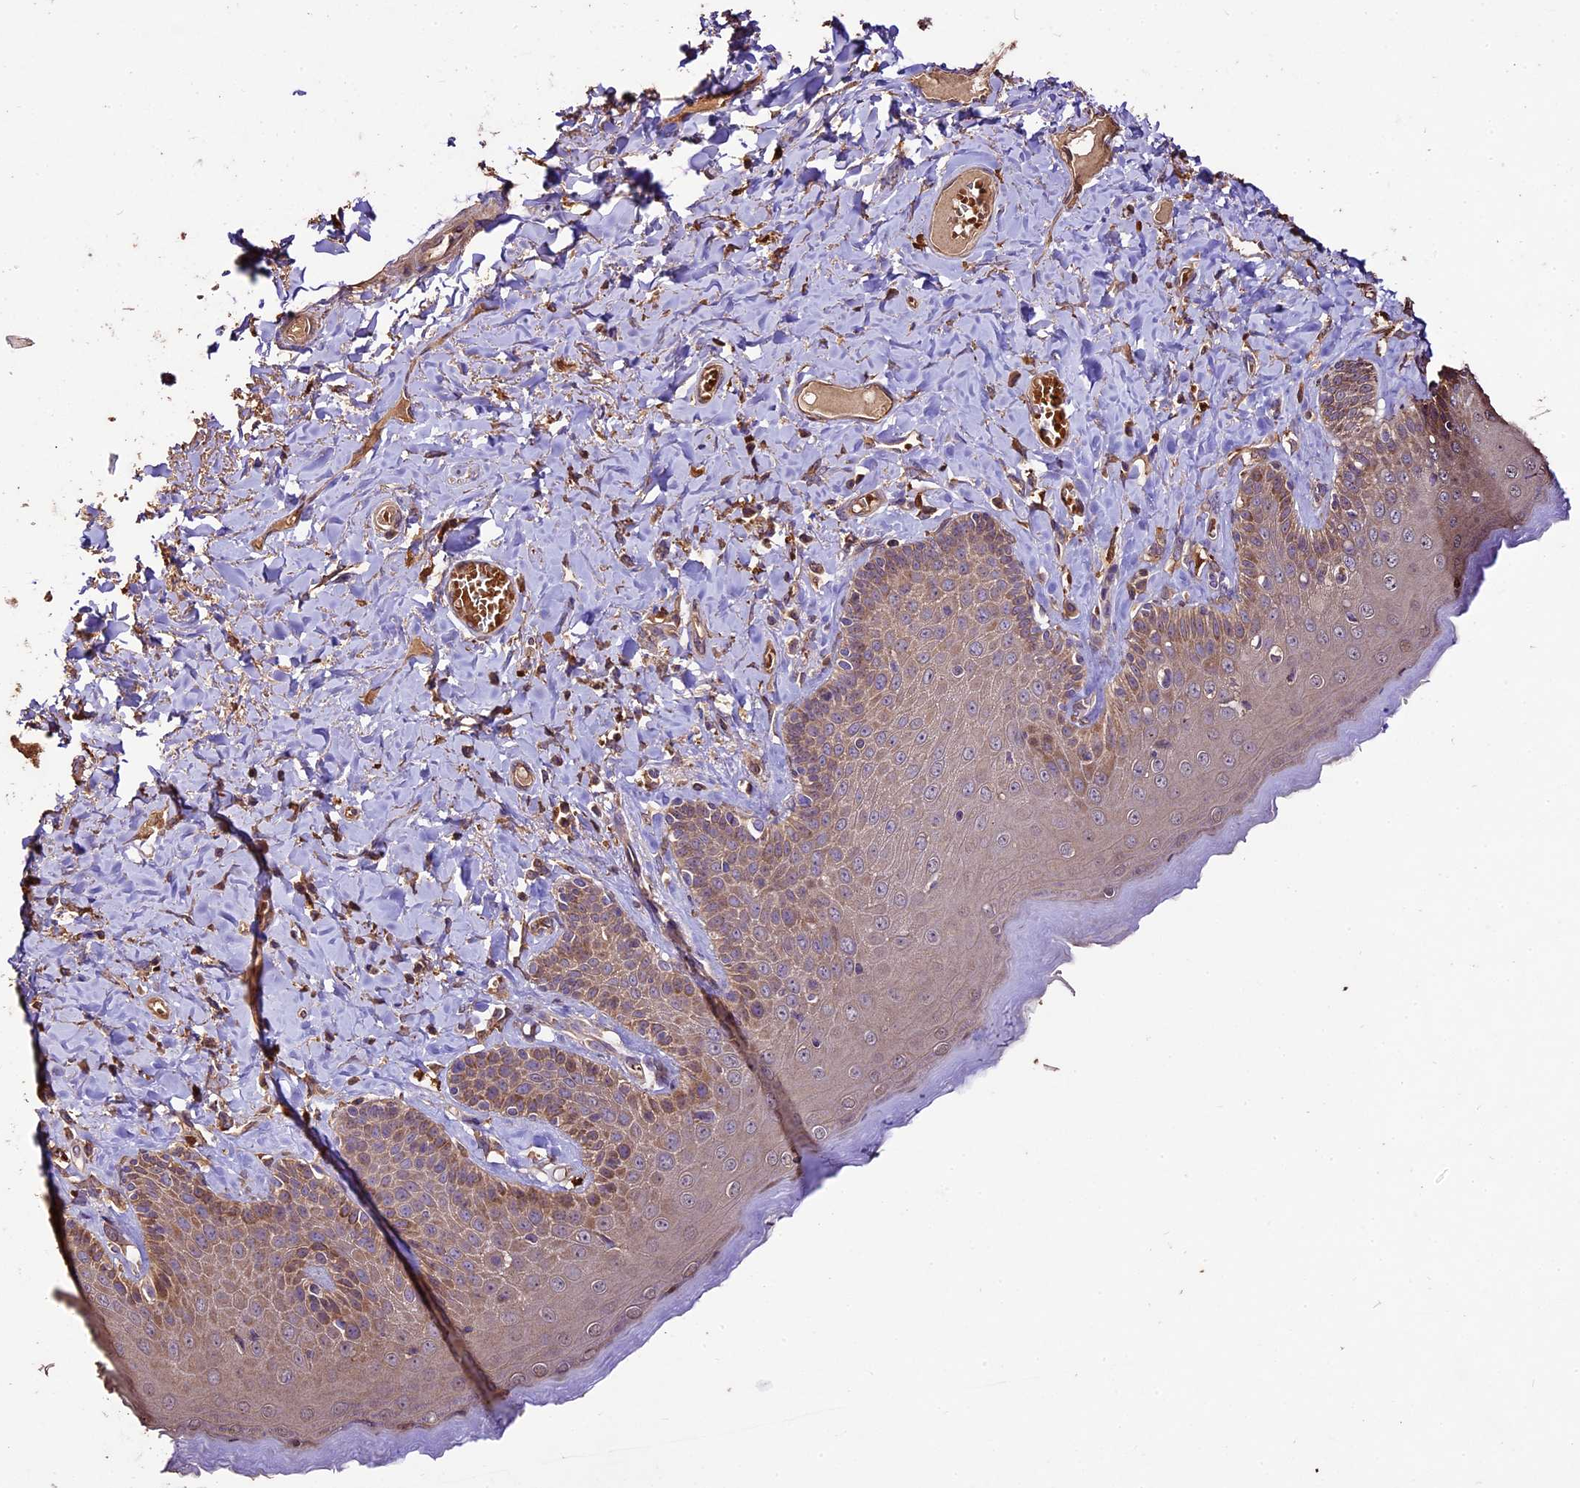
{"staining": {"intensity": "weak", "quantity": "25%-75%", "location": "cytoplasmic/membranous"}, "tissue": "skin", "cell_type": "Epidermal cells", "image_type": "normal", "snomed": [{"axis": "morphology", "description": "Normal tissue, NOS"}, {"axis": "topography", "description": "Anal"}], "caption": "Immunohistochemical staining of normal human skin reveals 25%-75% levels of weak cytoplasmic/membranous protein positivity in about 25%-75% of epidermal cells. The protein is shown in brown color, while the nuclei are stained blue.", "gene": "CRLF1", "patient": {"sex": "male", "age": 69}}